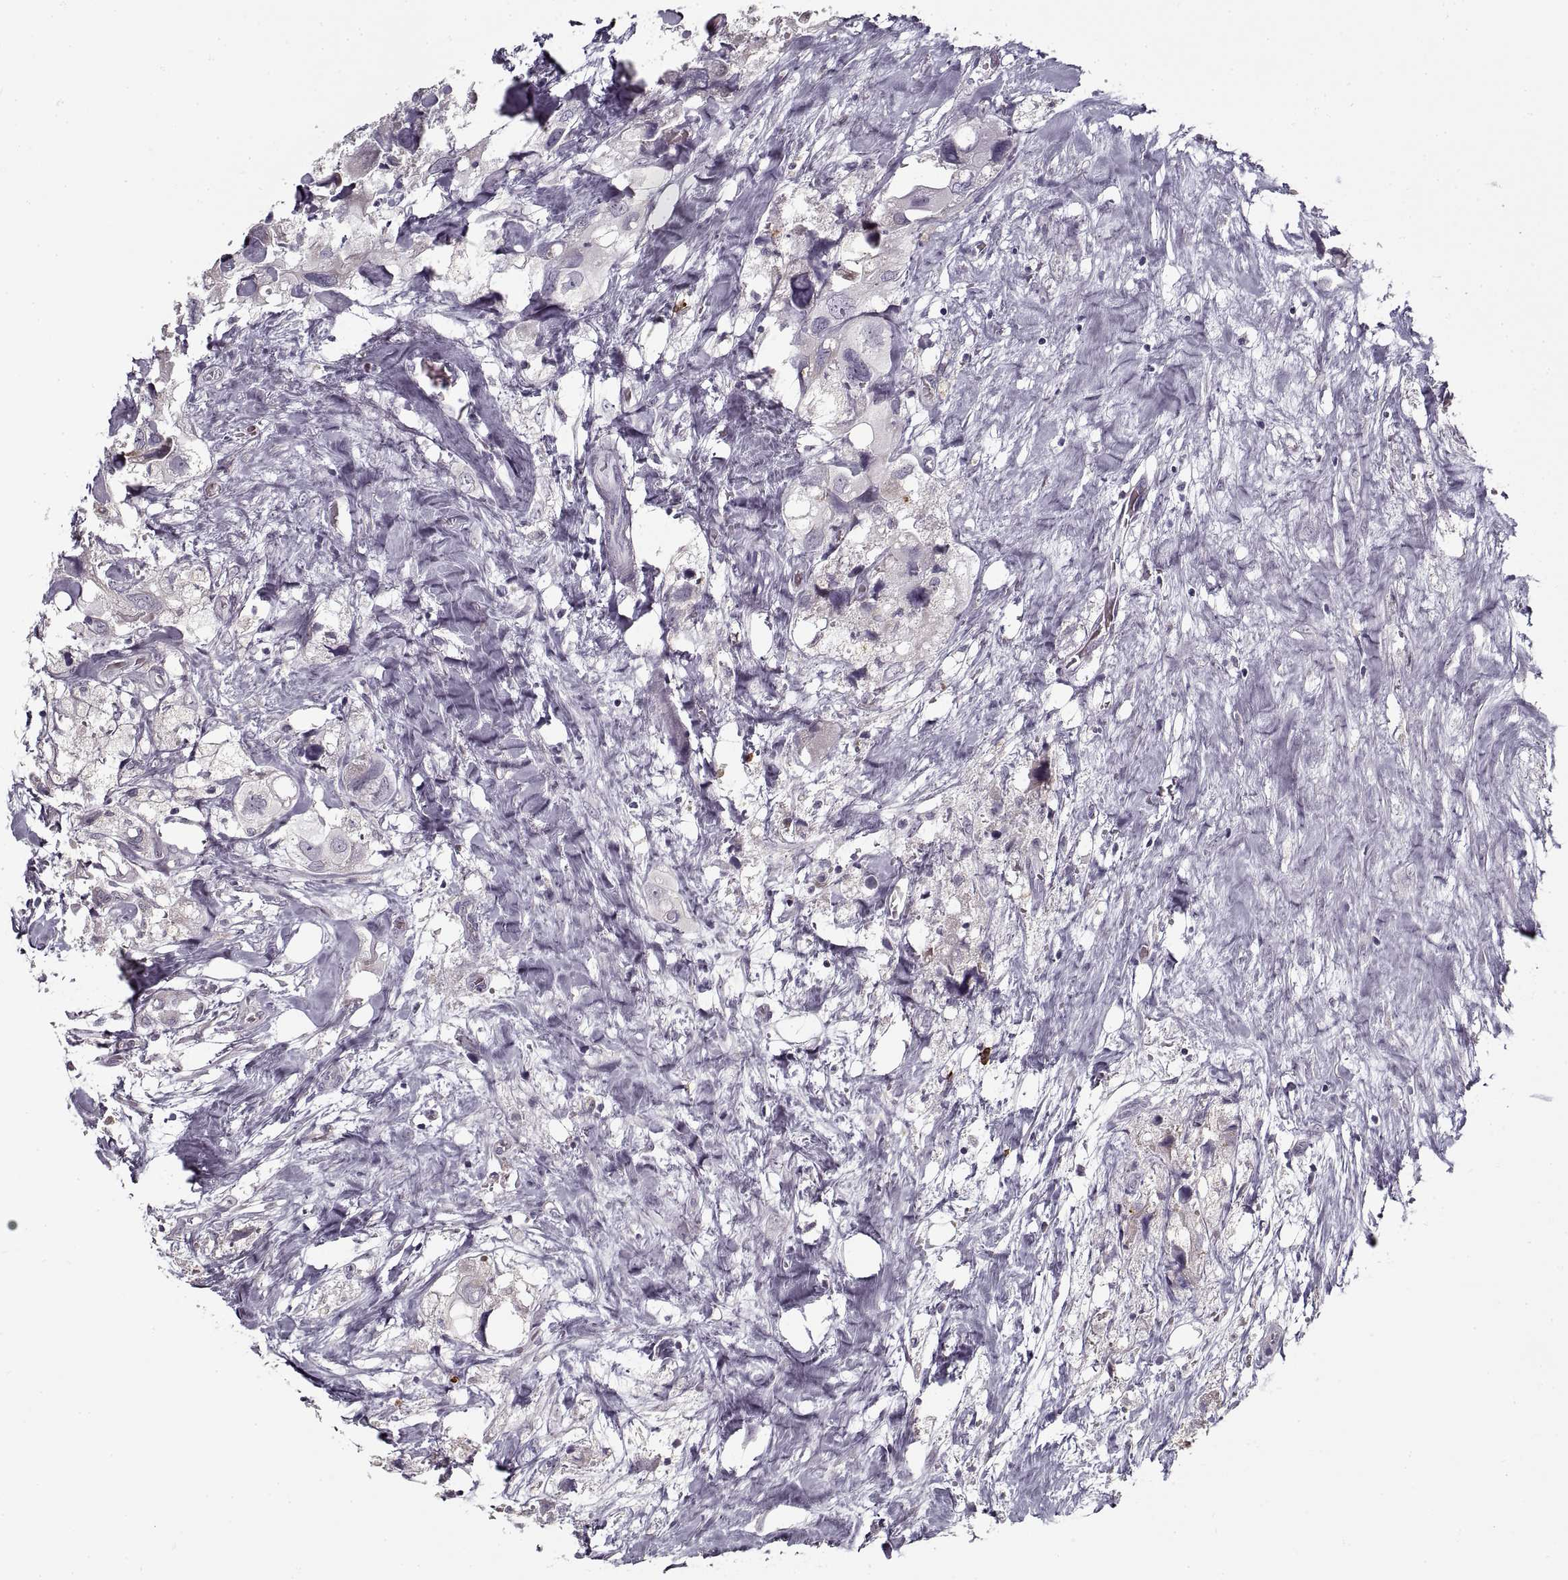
{"staining": {"intensity": "negative", "quantity": "none", "location": "none"}, "tissue": "urothelial cancer", "cell_type": "Tumor cells", "image_type": "cancer", "snomed": [{"axis": "morphology", "description": "Urothelial carcinoma, High grade"}, {"axis": "topography", "description": "Urinary bladder"}], "caption": "Human high-grade urothelial carcinoma stained for a protein using immunohistochemistry (IHC) displays no expression in tumor cells.", "gene": "GAD2", "patient": {"sex": "male", "age": 59}}